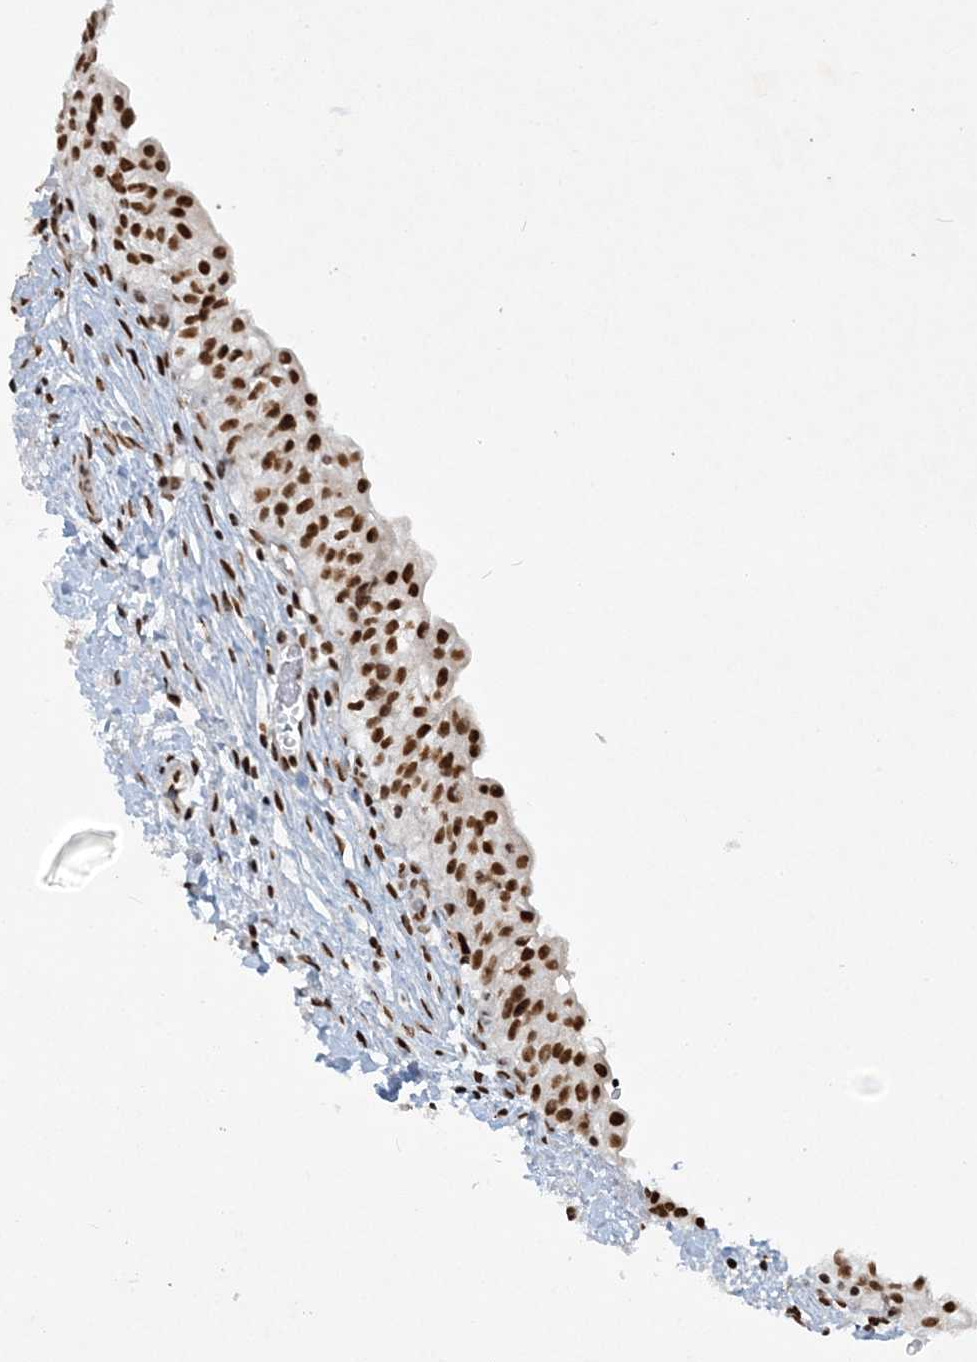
{"staining": {"intensity": "strong", "quantity": ">75%", "location": "nuclear"}, "tissue": "urinary bladder", "cell_type": "Urothelial cells", "image_type": "normal", "snomed": [{"axis": "morphology", "description": "Normal tissue, NOS"}, {"axis": "topography", "description": "Urinary bladder"}], "caption": "Strong nuclear staining for a protein is appreciated in about >75% of urothelial cells of benign urinary bladder using immunohistochemistry.", "gene": "DELE1", "patient": {"sex": "male", "age": 55}}